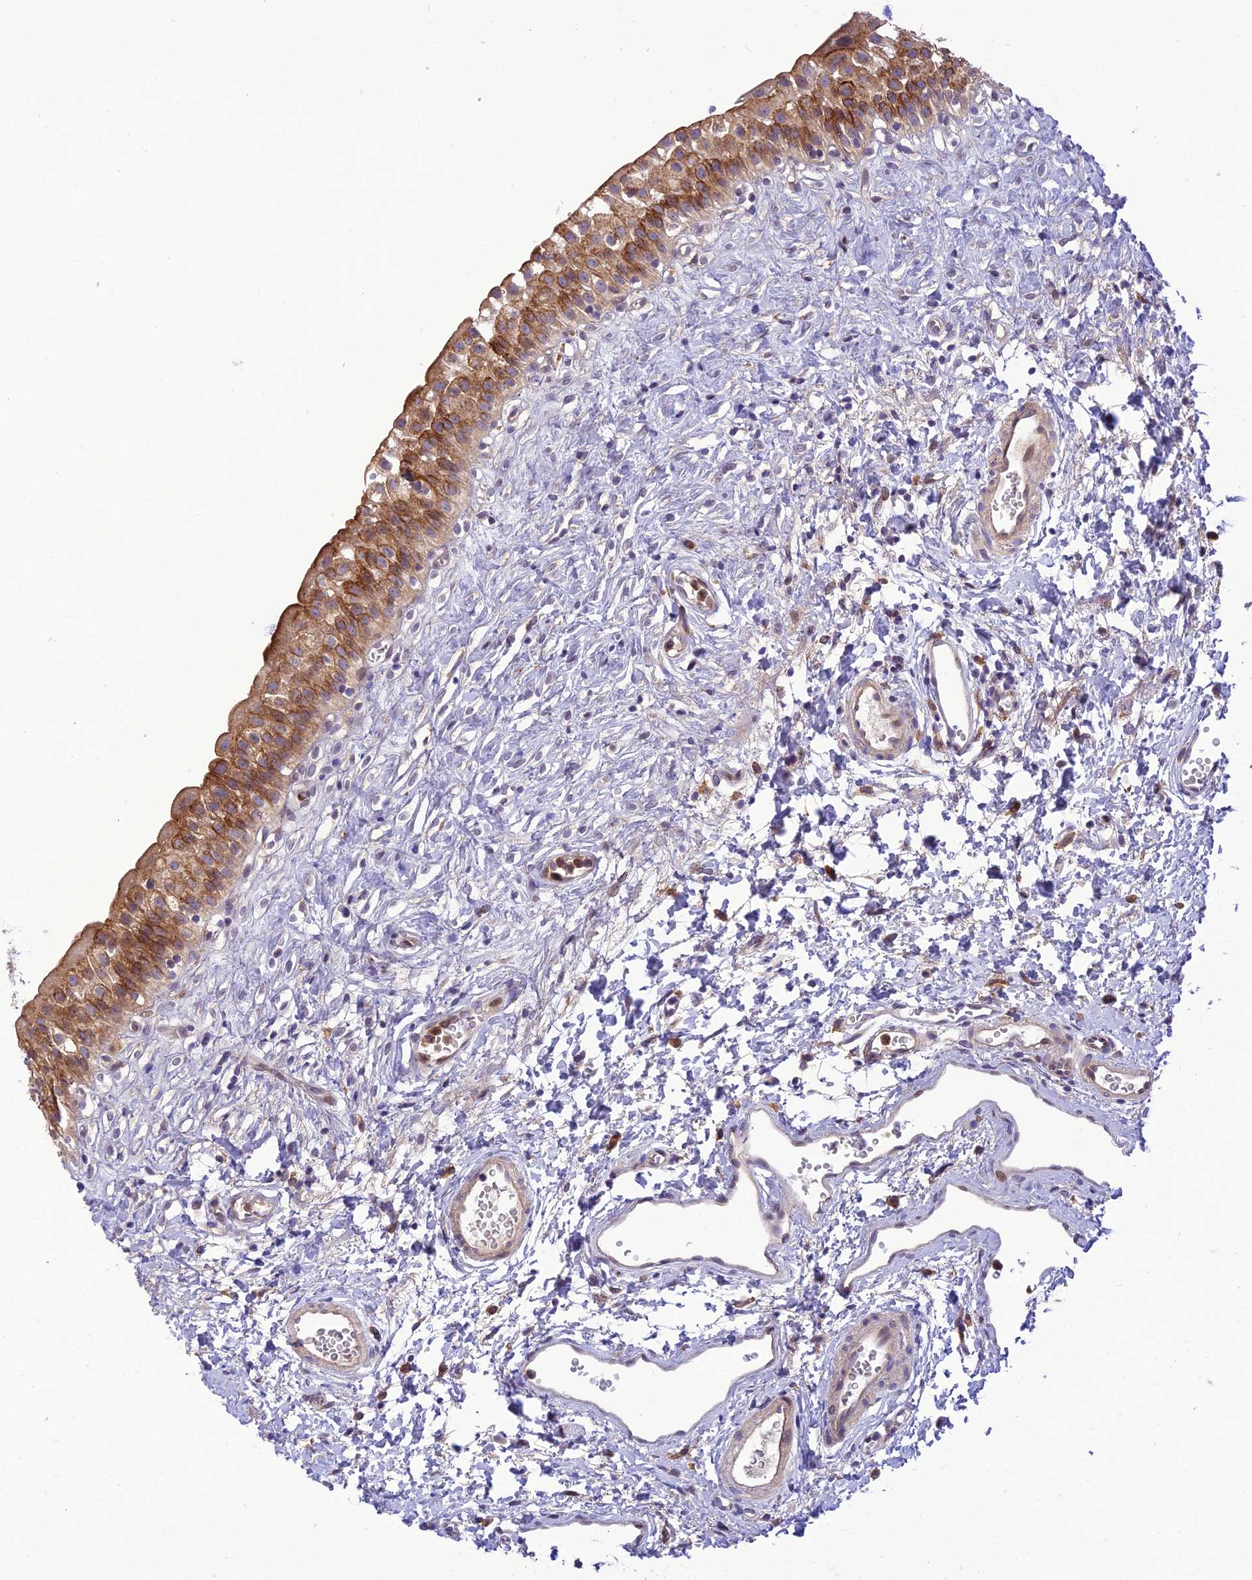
{"staining": {"intensity": "strong", "quantity": ">75%", "location": "cytoplasmic/membranous"}, "tissue": "urinary bladder", "cell_type": "Urothelial cells", "image_type": "normal", "snomed": [{"axis": "morphology", "description": "Normal tissue, NOS"}, {"axis": "topography", "description": "Urinary bladder"}], "caption": "The immunohistochemical stain labels strong cytoplasmic/membranous expression in urothelial cells of unremarkable urinary bladder.", "gene": "JMY", "patient": {"sex": "male", "age": 51}}